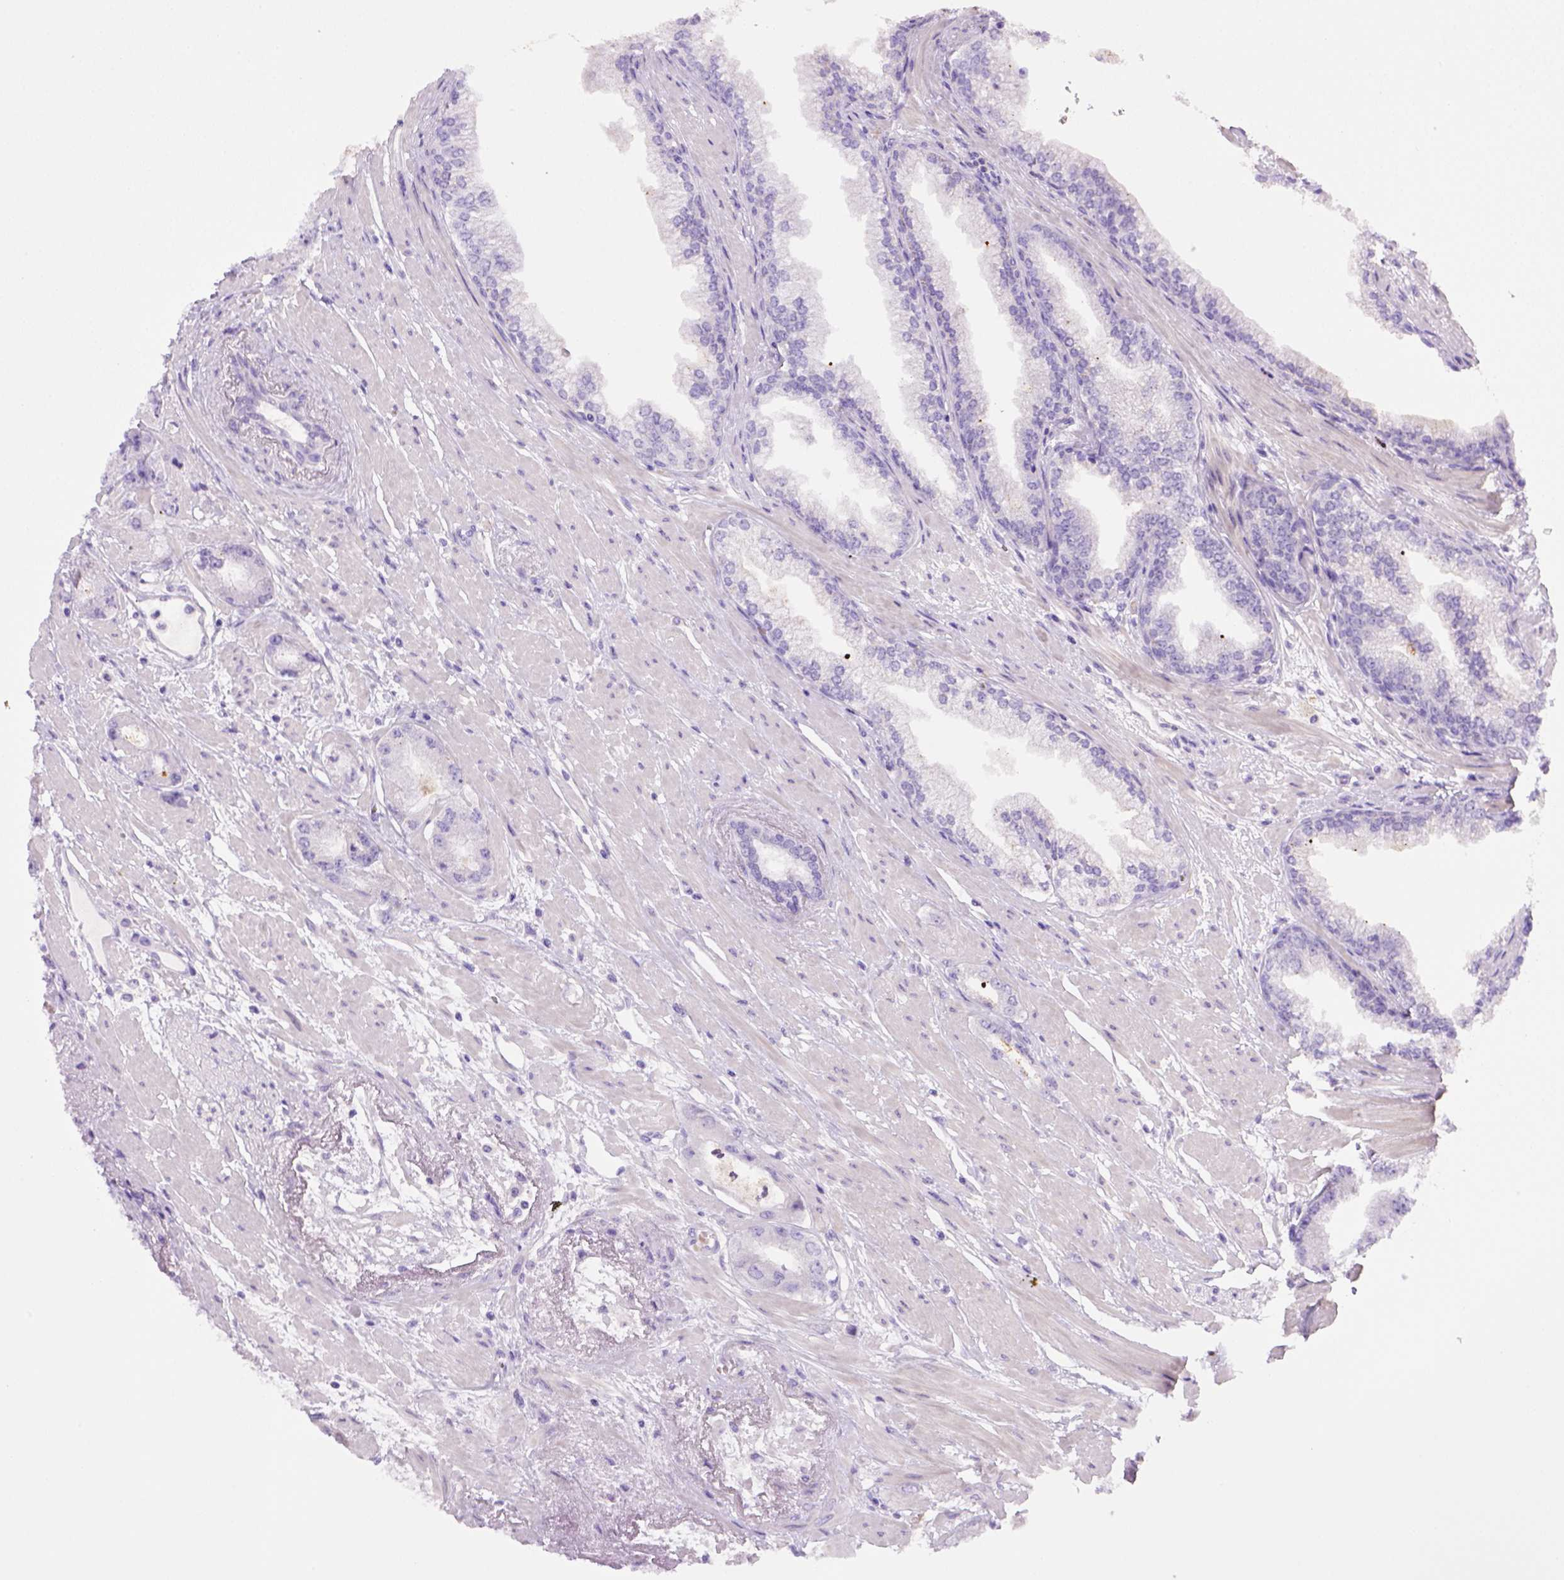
{"staining": {"intensity": "negative", "quantity": "none", "location": "none"}, "tissue": "prostate cancer", "cell_type": "Tumor cells", "image_type": "cancer", "snomed": [{"axis": "morphology", "description": "Adenocarcinoma, Low grade"}, {"axis": "topography", "description": "Prostate"}], "caption": "Tumor cells are negative for protein expression in human prostate adenocarcinoma (low-grade).", "gene": "BAAT", "patient": {"sex": "male", "age": 60}}